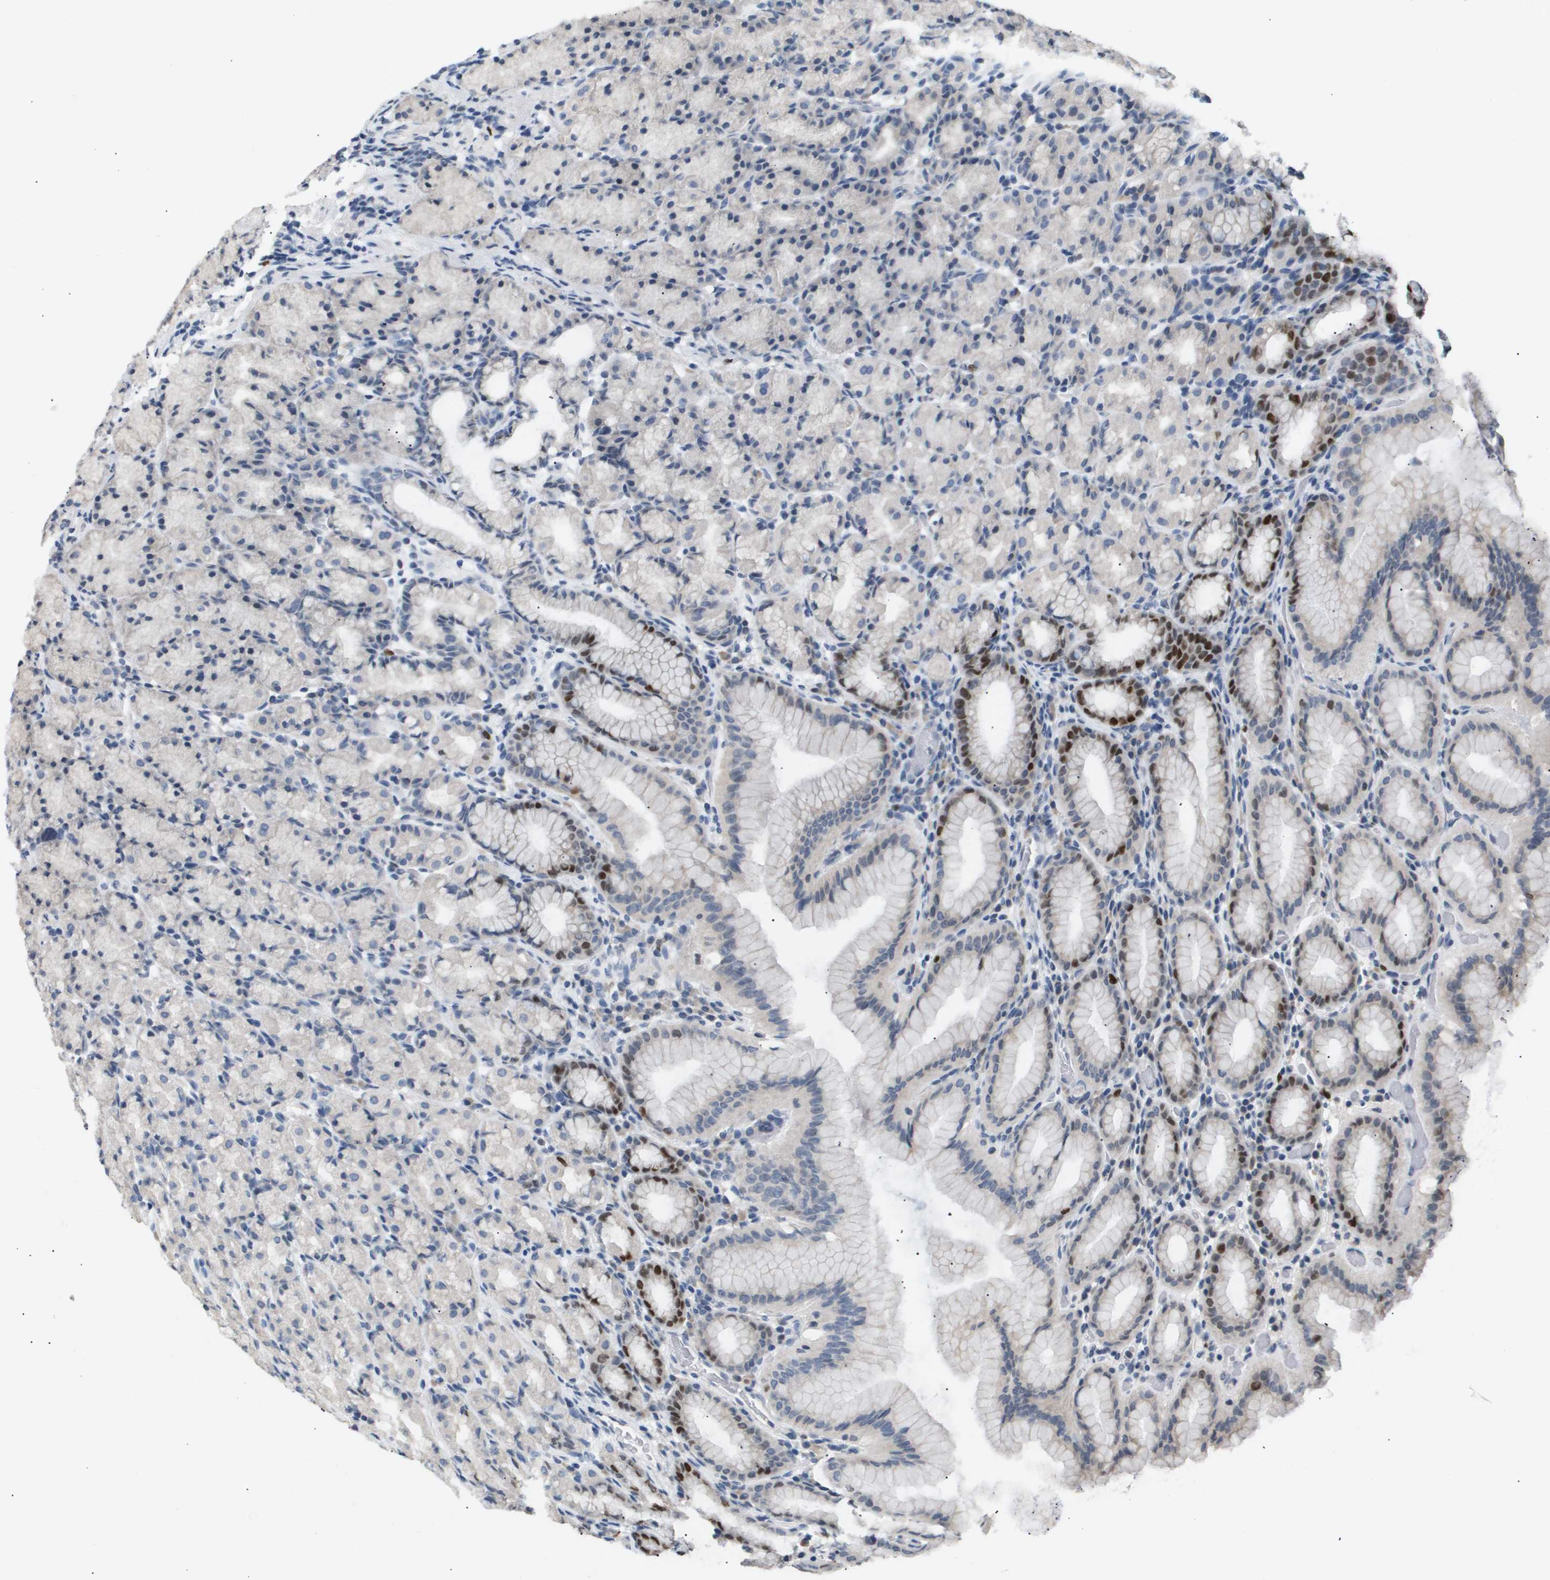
{"staining": {"intensity": "strong", "quantity": "<25%", "location": "nuclear"}, "tissue": "stomach", "cell_type": "Glandular cells", "image_type": "normal", "snomed": [{"axis": "morphology", "description": "Normal tissue, NOS"}, {"axis": "topography", "description": "Stomach, upper"}], "caption": "DAB immunohistochemical staining of benign human stomach reveals strong nuclear protein positivity in about <25% of glandular cells.", "gene": "ANAPC2", "patient": {"sex": "male", "age": 68}}